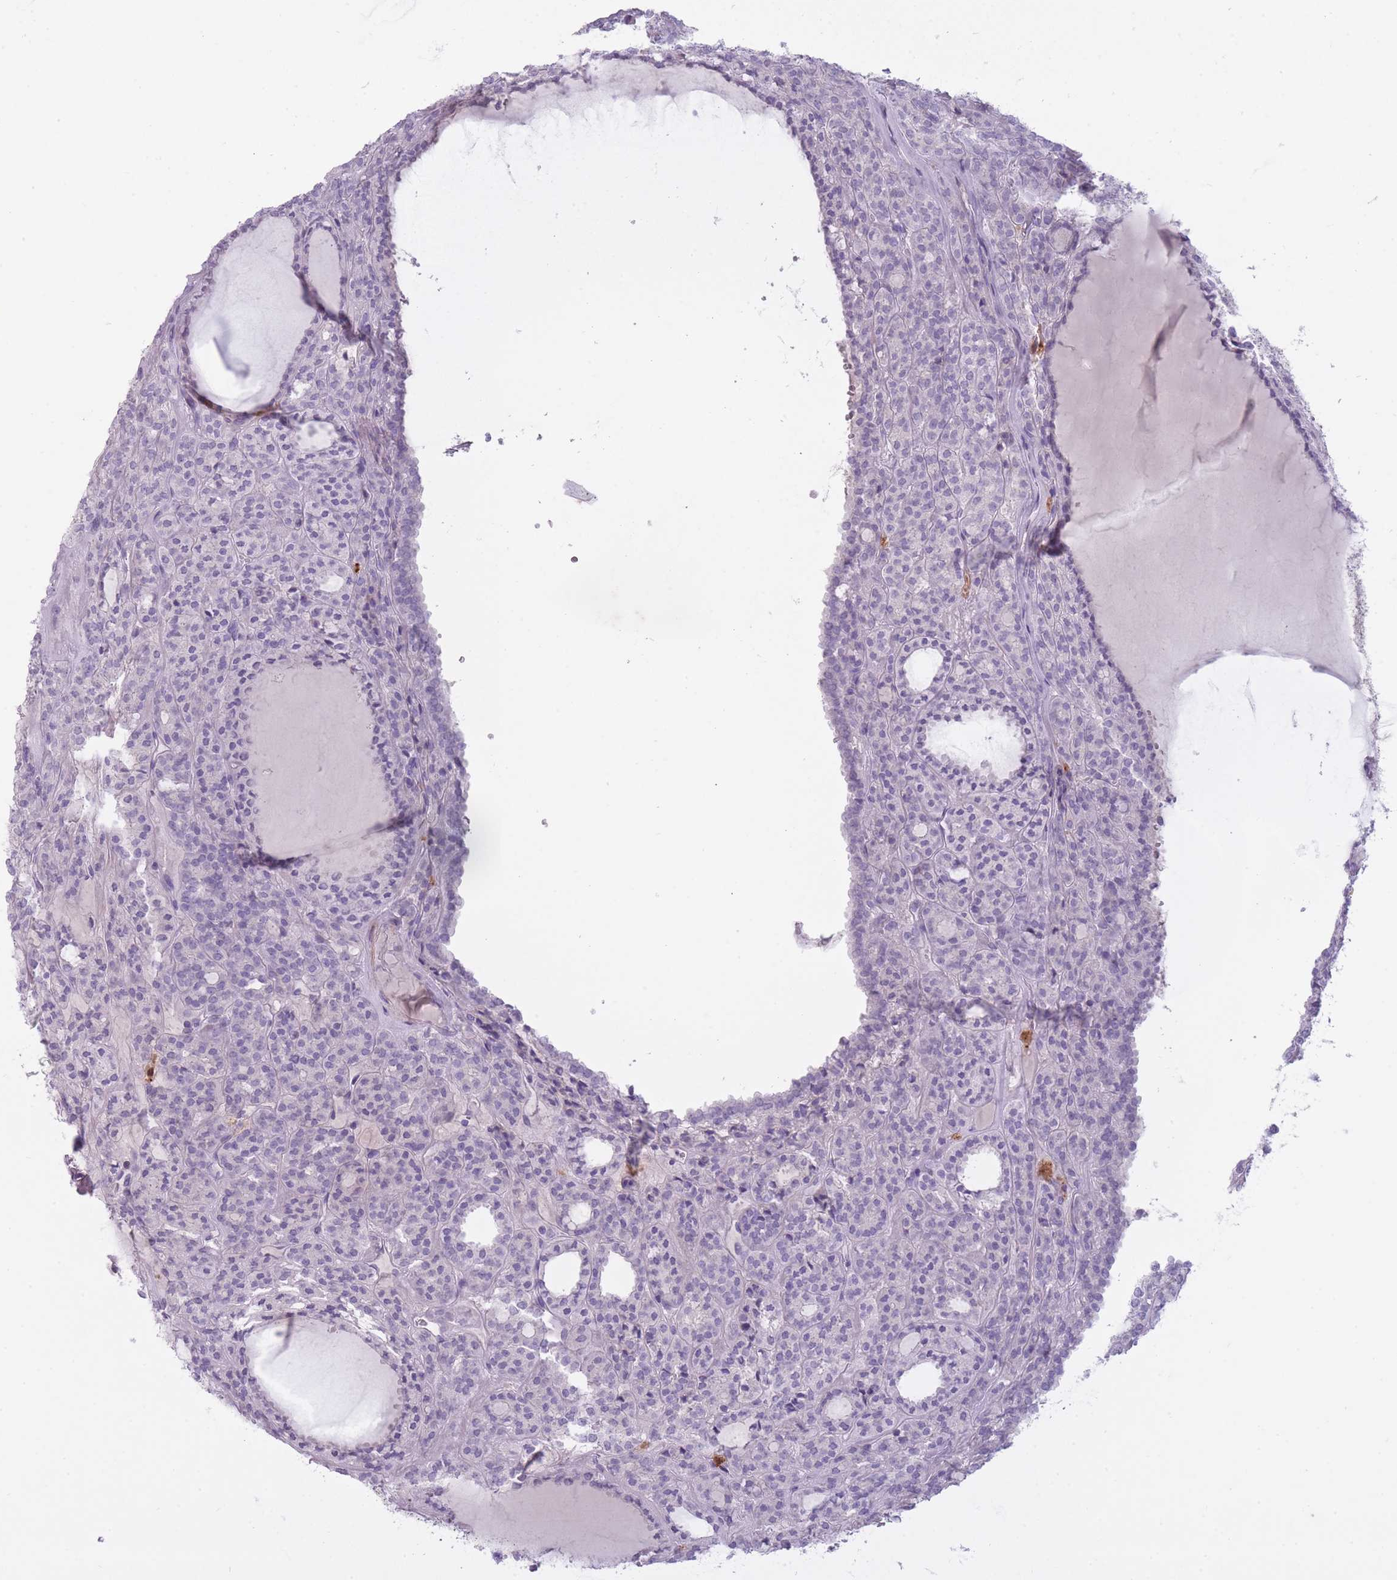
{"staining": {"intensity": "negative", "quantity": "none", "location": "none"}, "tissue": "thyroid cancer", "cell_type": "Tumor cells", "image_type": "cancer", "snomed": [{"axis": "morphology", "description": "Follicular adenoma carcinoma, NOS"}, {"axis": "topography", "description": "Thyroid gland"}], "caption": "Tumor cells show no significant expression in follicular adenoma carcinoma (thyroid).", "gene": "LGALS9", "patient": {"sex": "female", "age": 63}}